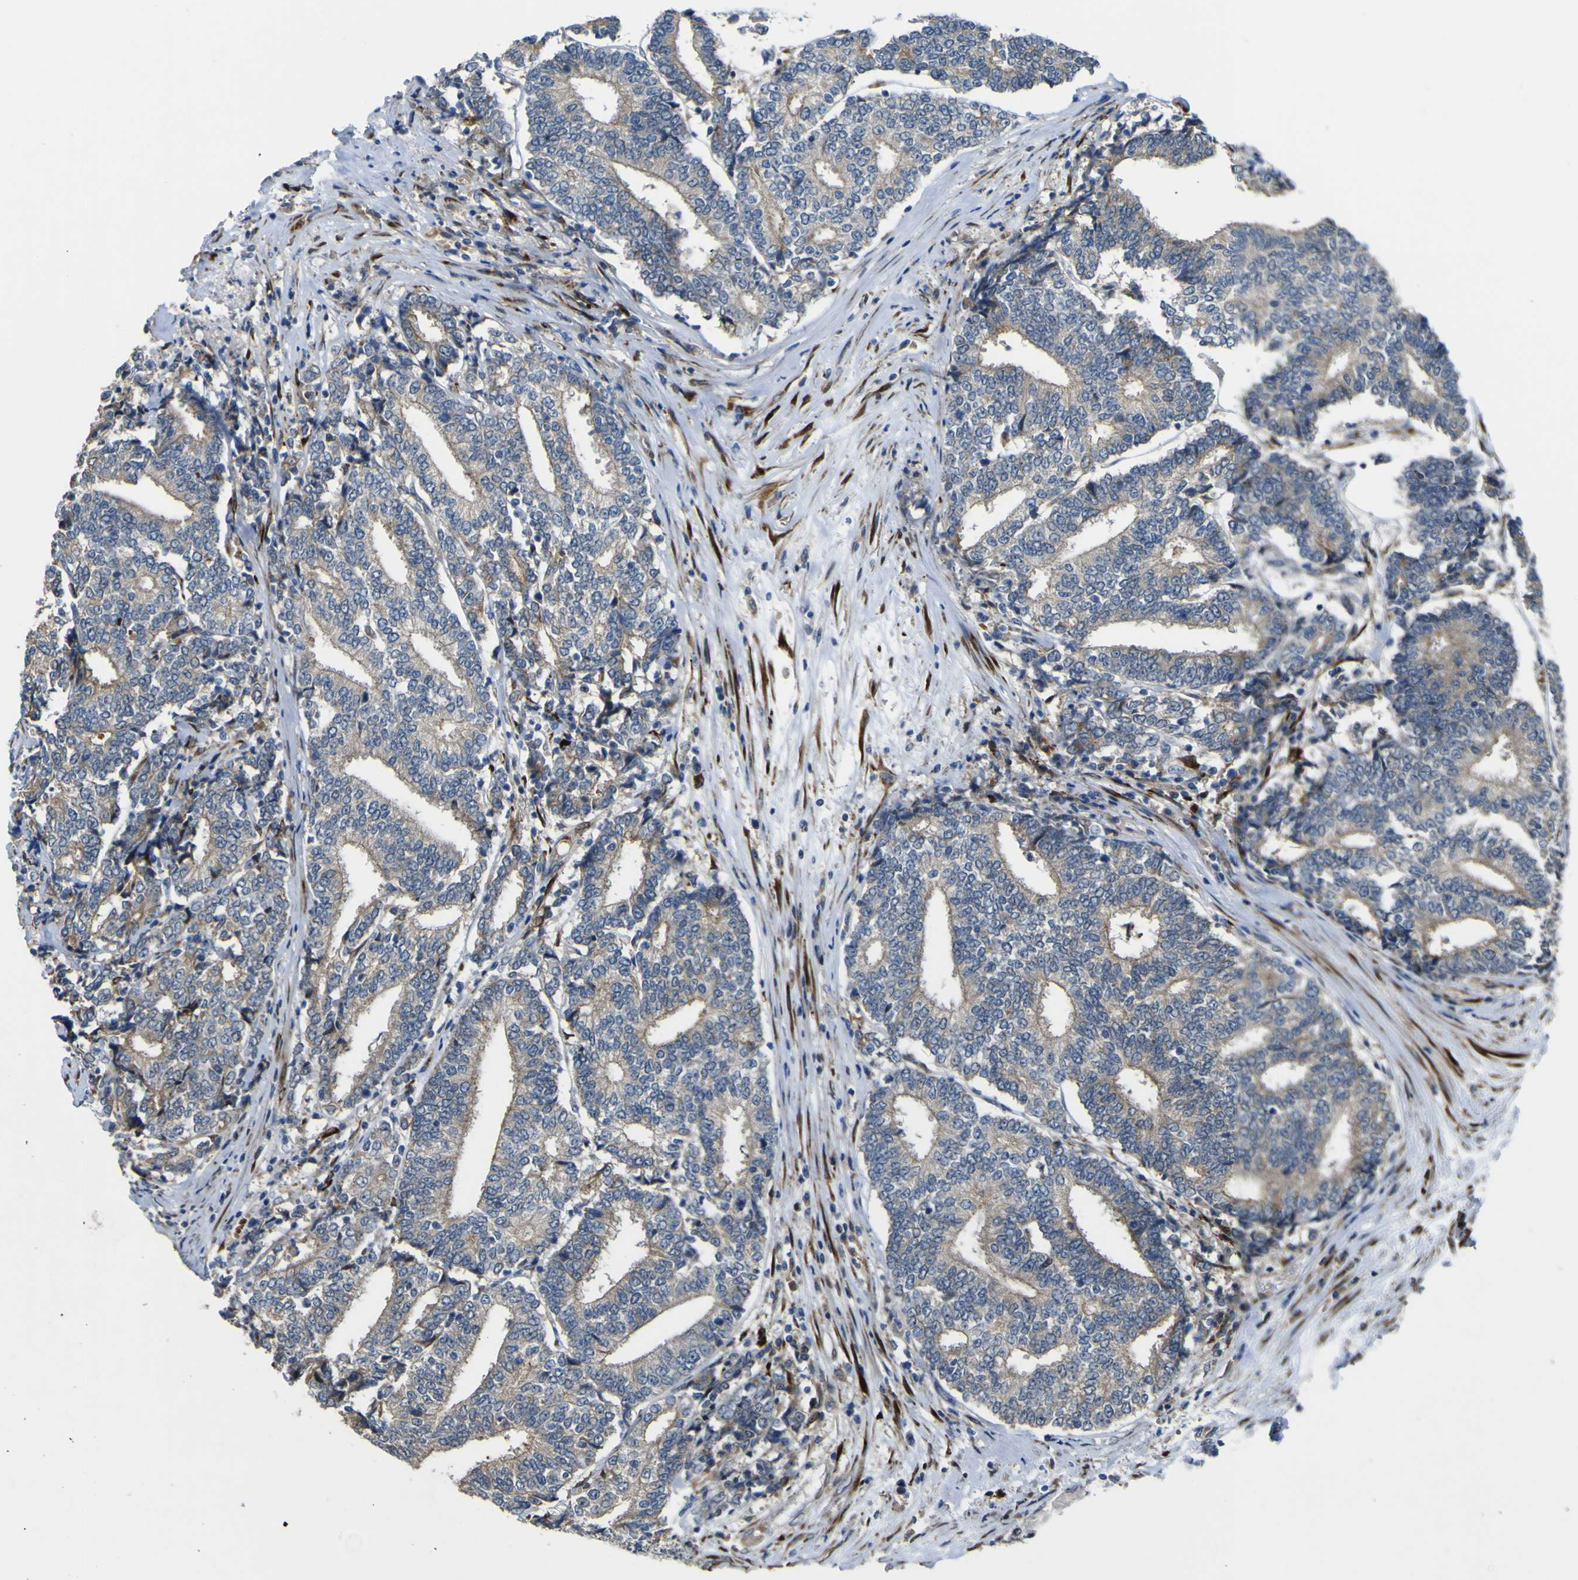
{"staining": {"intensity": "weak", "quantity": ">75%", "location": "cytoplasmic/membranous"}, "tissue": "prostate cancer", "cell_type": "Tumor cells", "image_type": "cancer", "snomed": [{"axis": "morphology", "description": "Normal tissue, NOS"}, {"axis": "morphology", "description": "Adenocarcinoma, High grade"}, {"axis": "topography", "description": "Prostate"}, {"axis": "topography", "description": "Seminal veicle"}], "caption": "This histopathology image exhibits immunohistochemistry staining of prostate cancer (adenocarcinoma (high-grade)), with low weak cytoplasmic/membranous positivity in approximately >75% of tumor cells.", "gene": "LBHD1", "patient": {"sex": "male", "age": 55}}